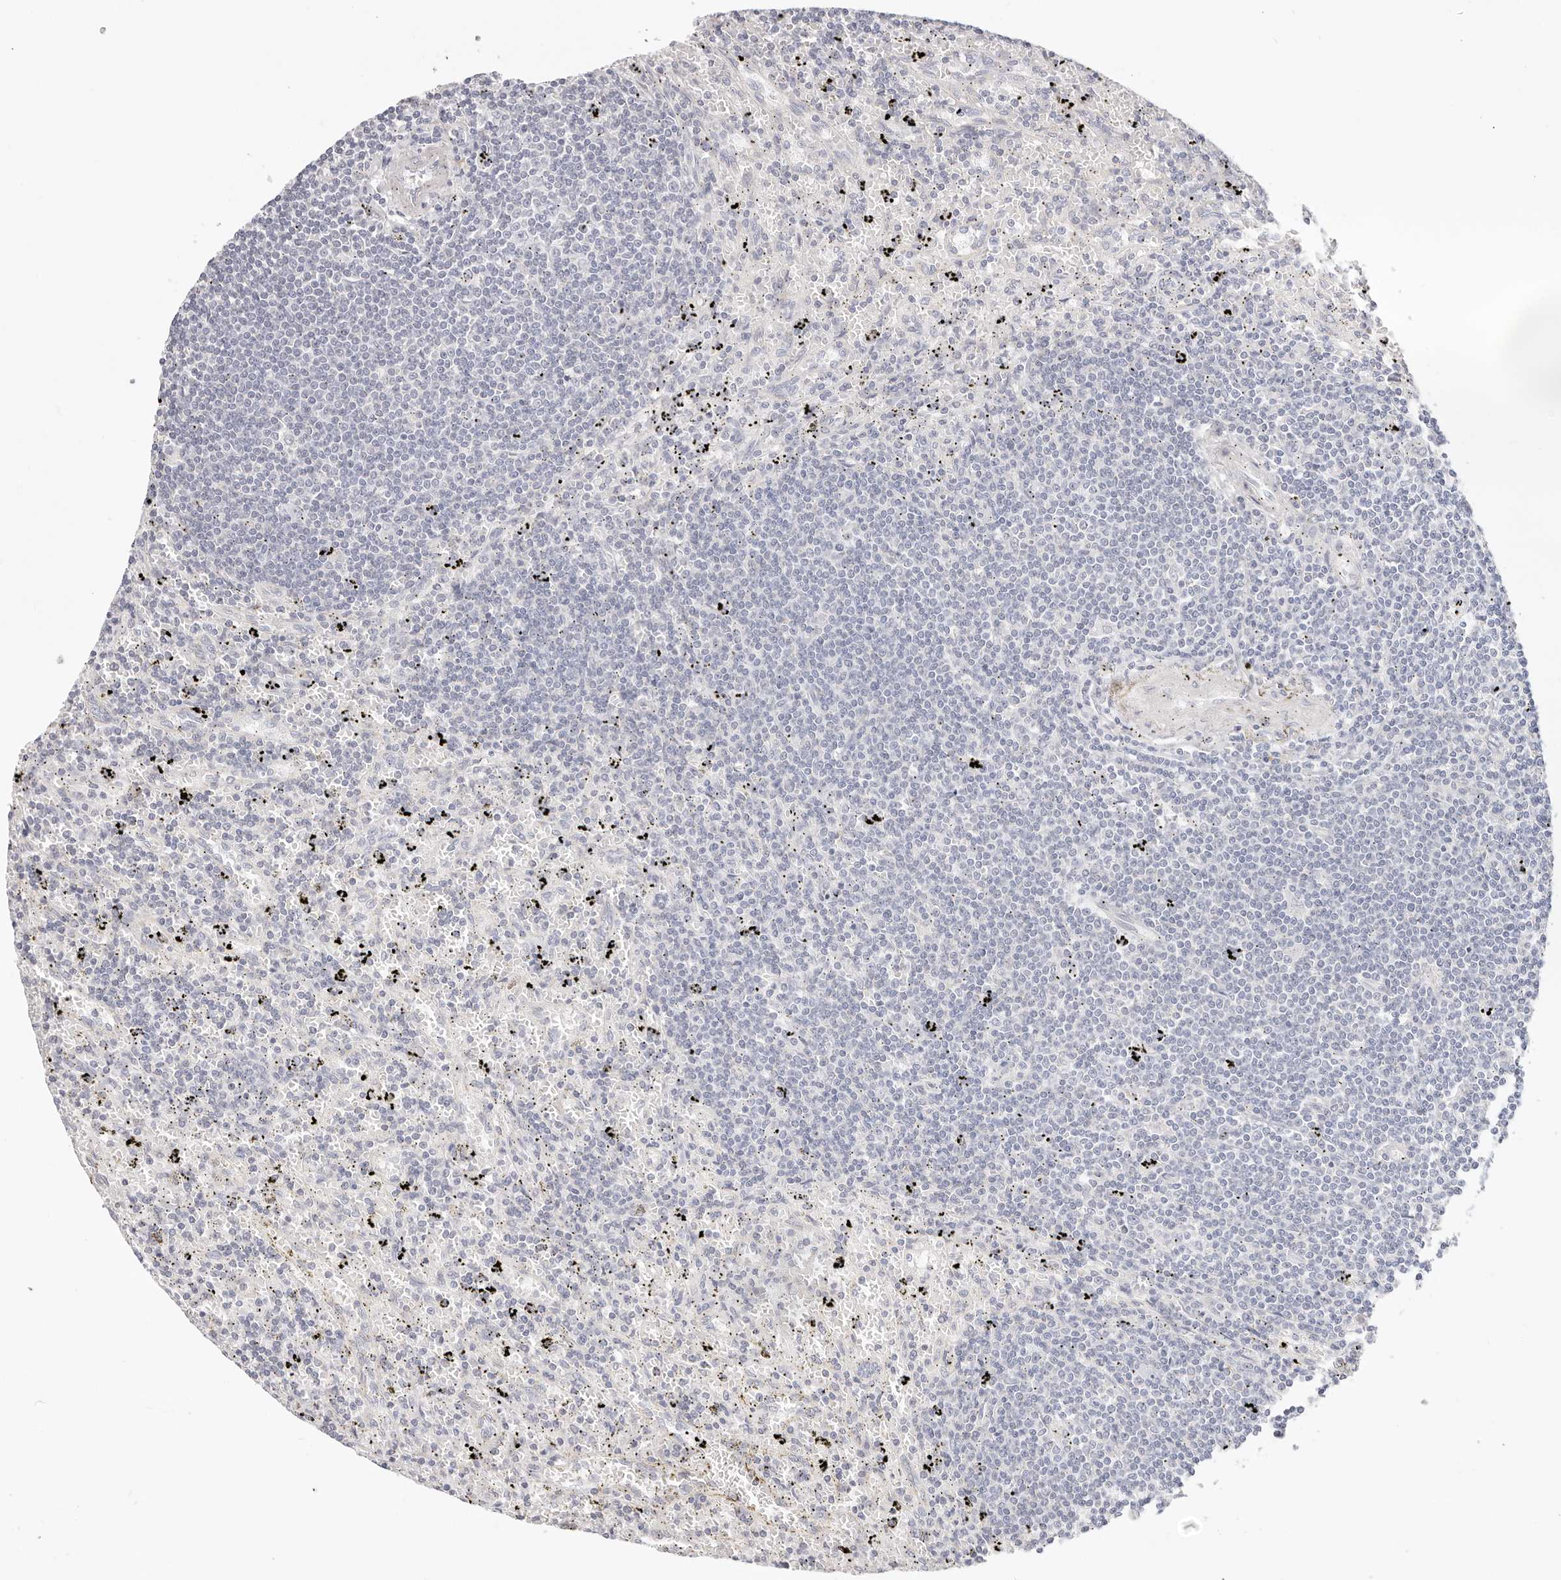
{"staining": {"intensity": "negative", "quantity": "none", "location": "none"}, "tissue": "lymphoma", "cell_type": "Tumor cells", "image_type": "cancer", "snomed": [{"axis": "morphology", "description": "Malignant lymphoma, non-Hodgkin's type, Low grade"}, {"axis": "topography", "description": "Spleen"}], "caption": "IHC histopathology image of neoplastic tissue: lymphoma stained with DAB (3,3'-diaminobenzidine) reveals no significant protein staining in tumor cells.", "gene": "STKLD1", "patient": {"sex": "male", "age": 76}}